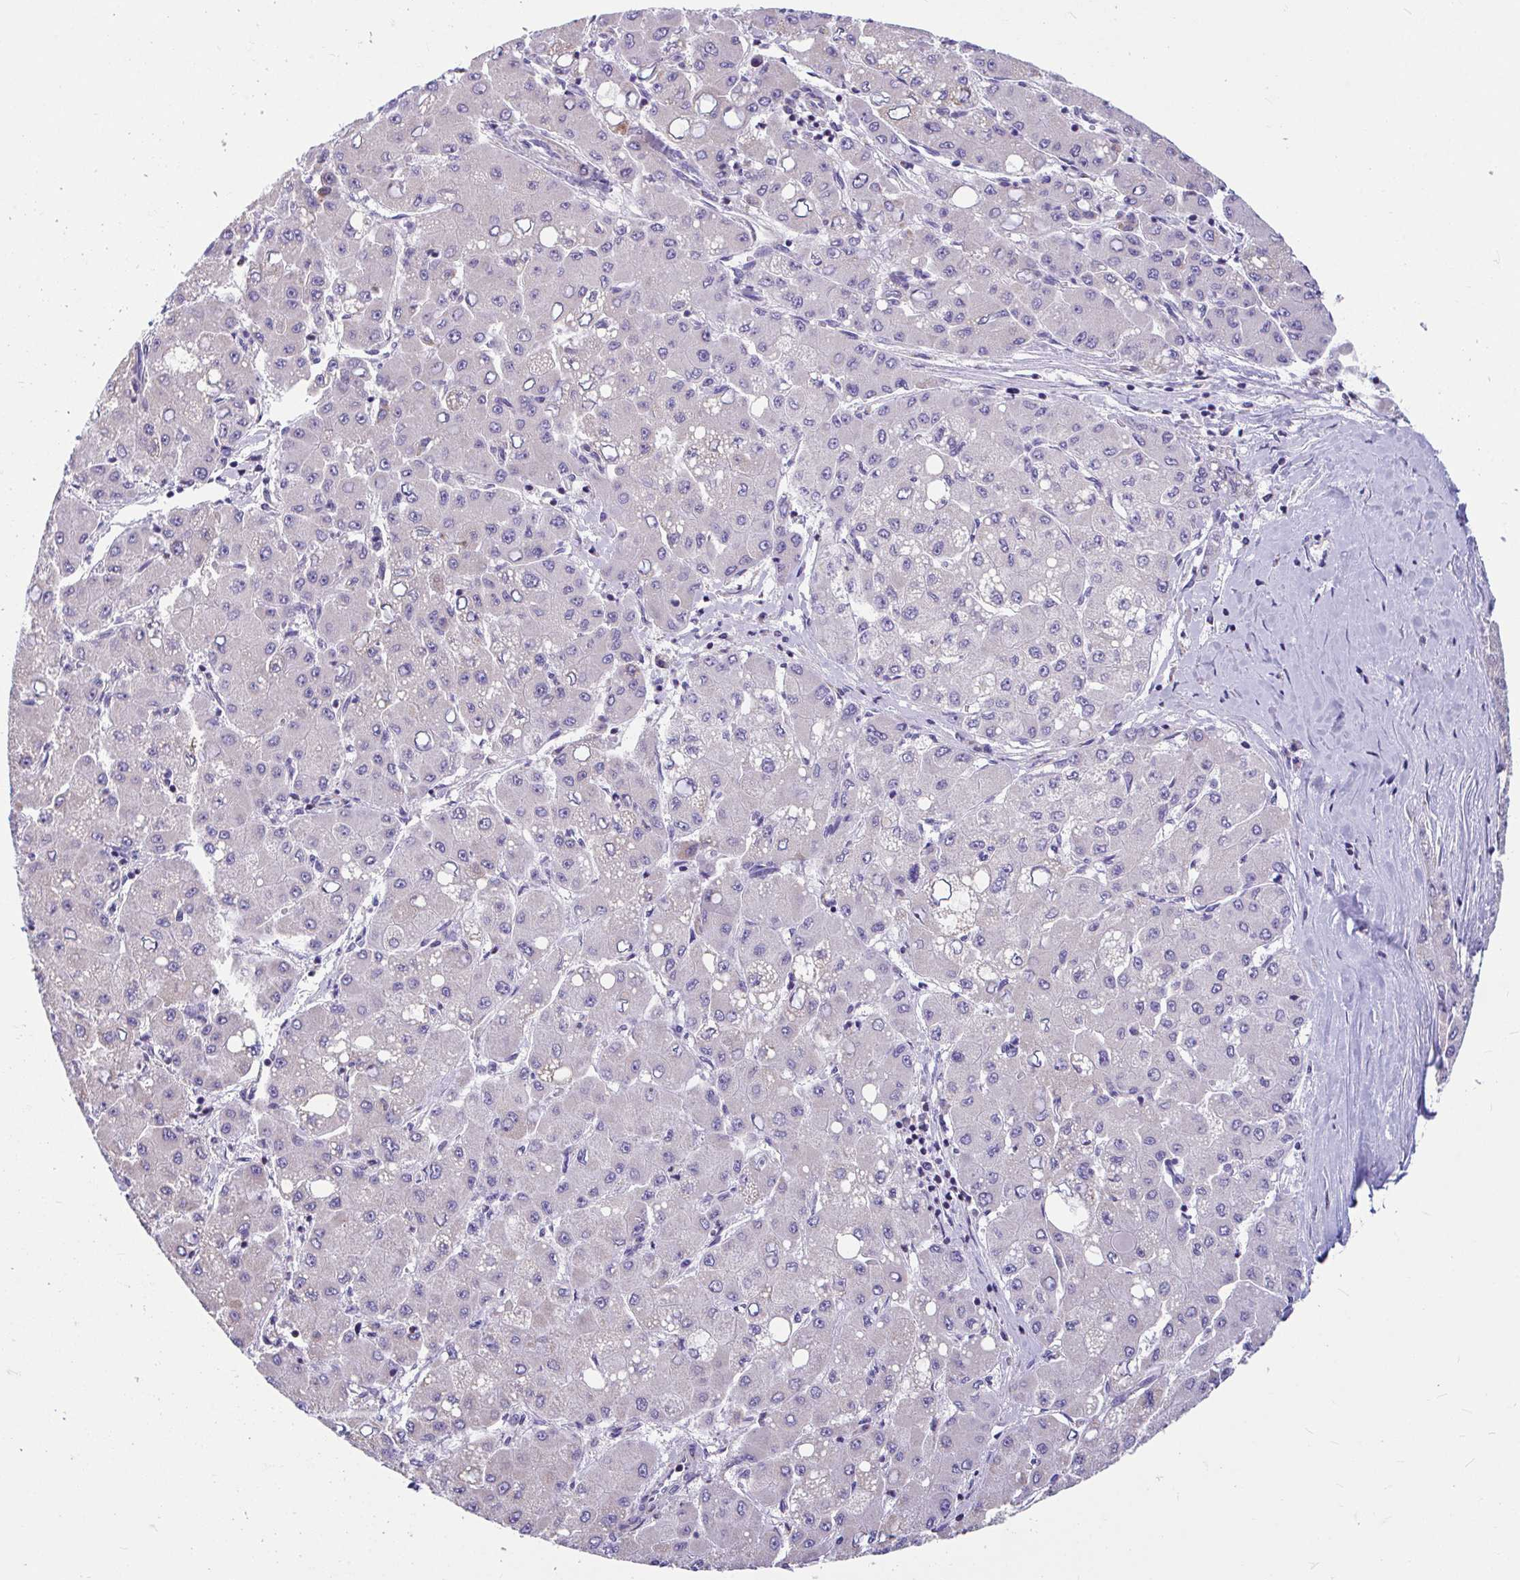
{"staining": {"intensity": "moderate", "quantity": "<25%", "location": "cytoplasmic/membranous"}, "tissue": "liver cancer", "cell_type": "Tumor cells", "image_type": "cancer", "snomed": [{"axis": "morphology", "description": "Carcinoma, Hepatocellular, NOS"}, {"axis": "topography", "description": "Liver"}], "caption": "DAB immunohistochemical staining of human hepatocellular carcinoma (liver) shows moderate cytoplasmic/membranous protein expression in about <25% of tumor cells.", "gene": "OR13A1", "patient": {"sex": "male", "age": 40}}